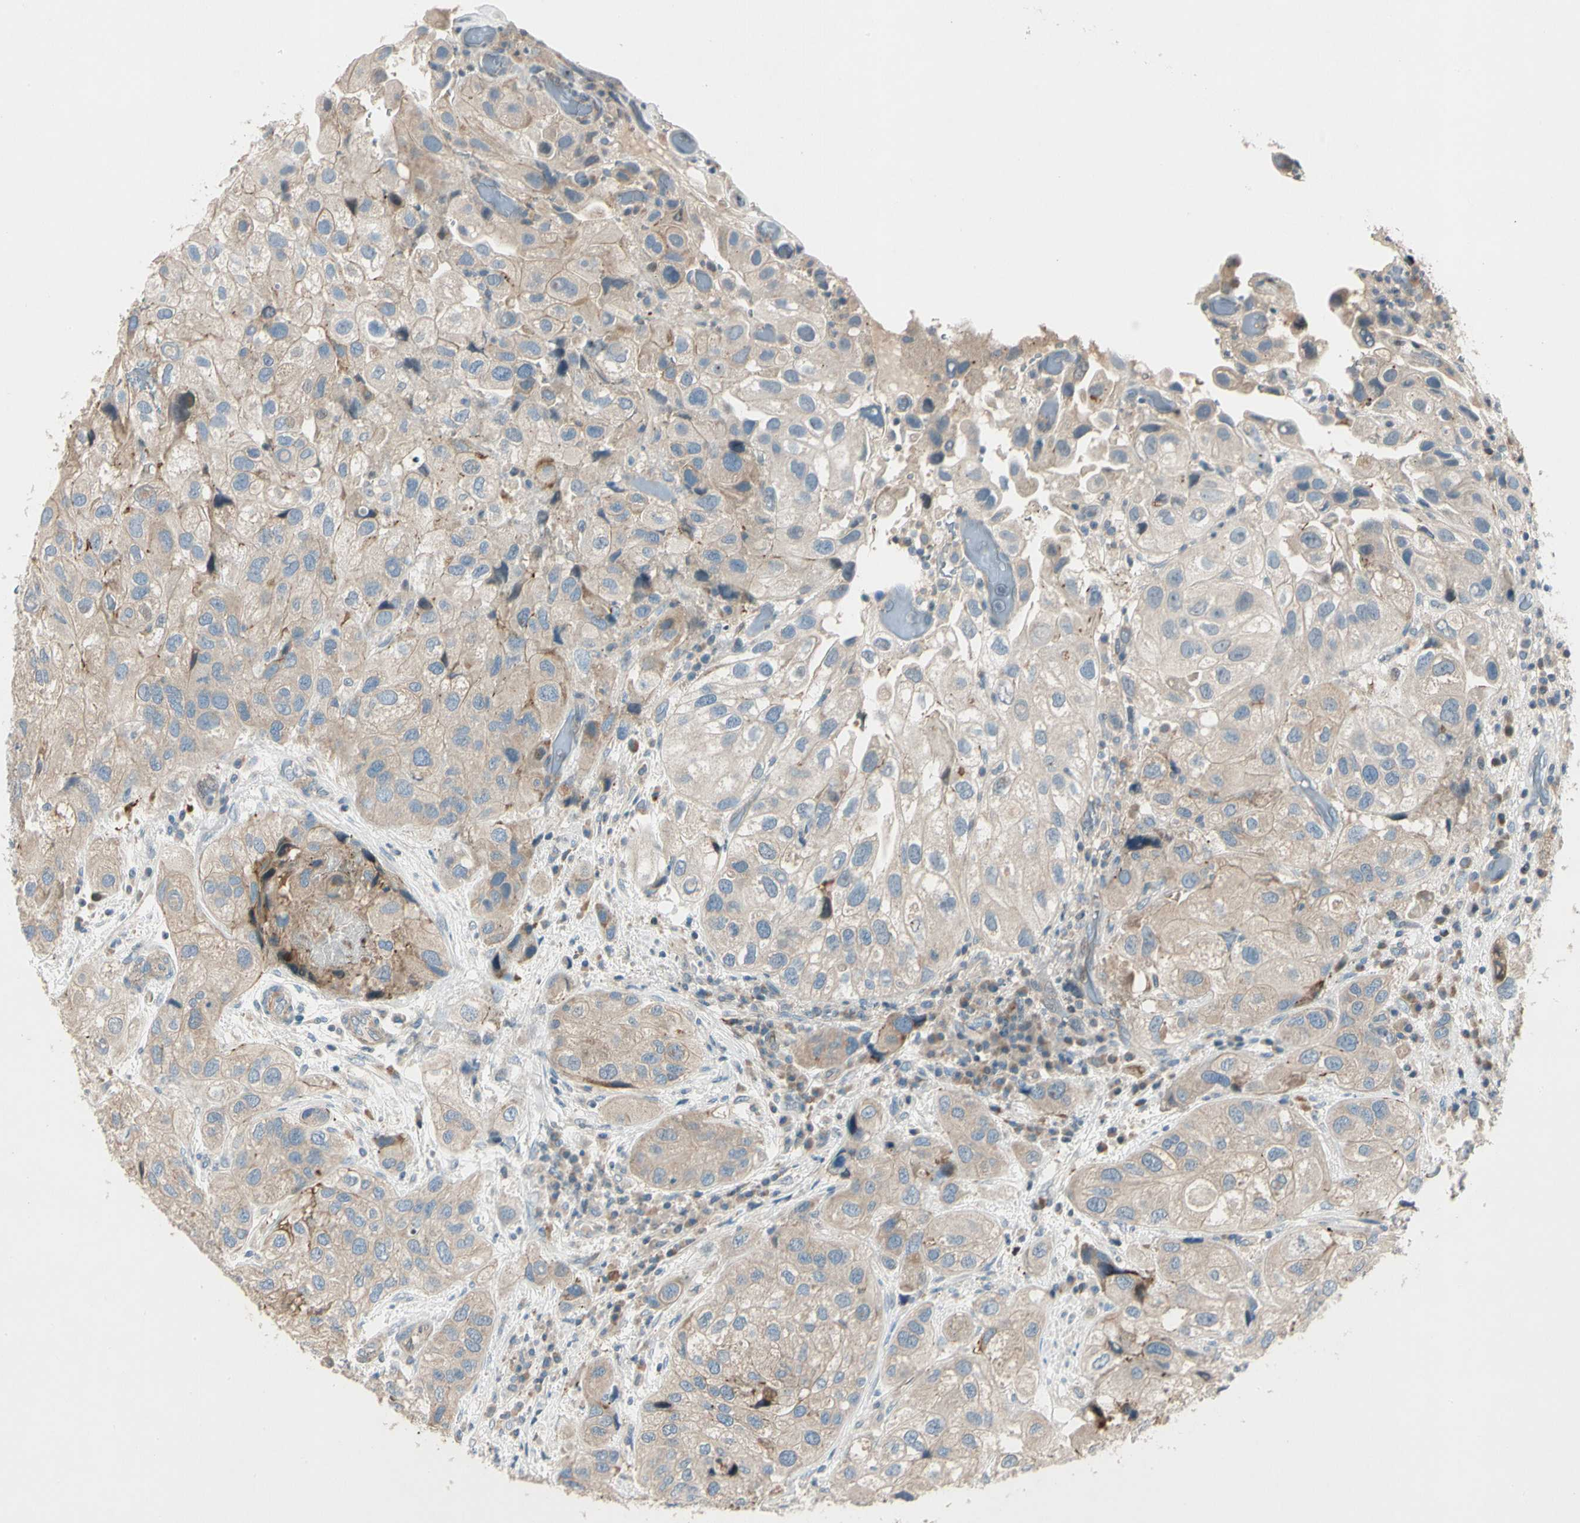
{"staining": {"intensity": "moderate", "quantity": ">75%", "location": "cytoplasmic/membranous"}, "tissue": "urothelial cancer", "cell_type": "Tumor cells", "image_type": "cancer", "snomed": [{"axis": "morphology", "description": "Urothelial carcinoma, High grade"}, {"axis": "topography", "description": "Urinary bladder"}], "caption": "A micrograph showing moderate cytoplasmic/membranous staining in about >75% of tumor cells in urothelial cancer, as visualized by brown immunohistochemical staining.", "gene": "CDH6", "patient": {"sex": "female", "age": 64}}